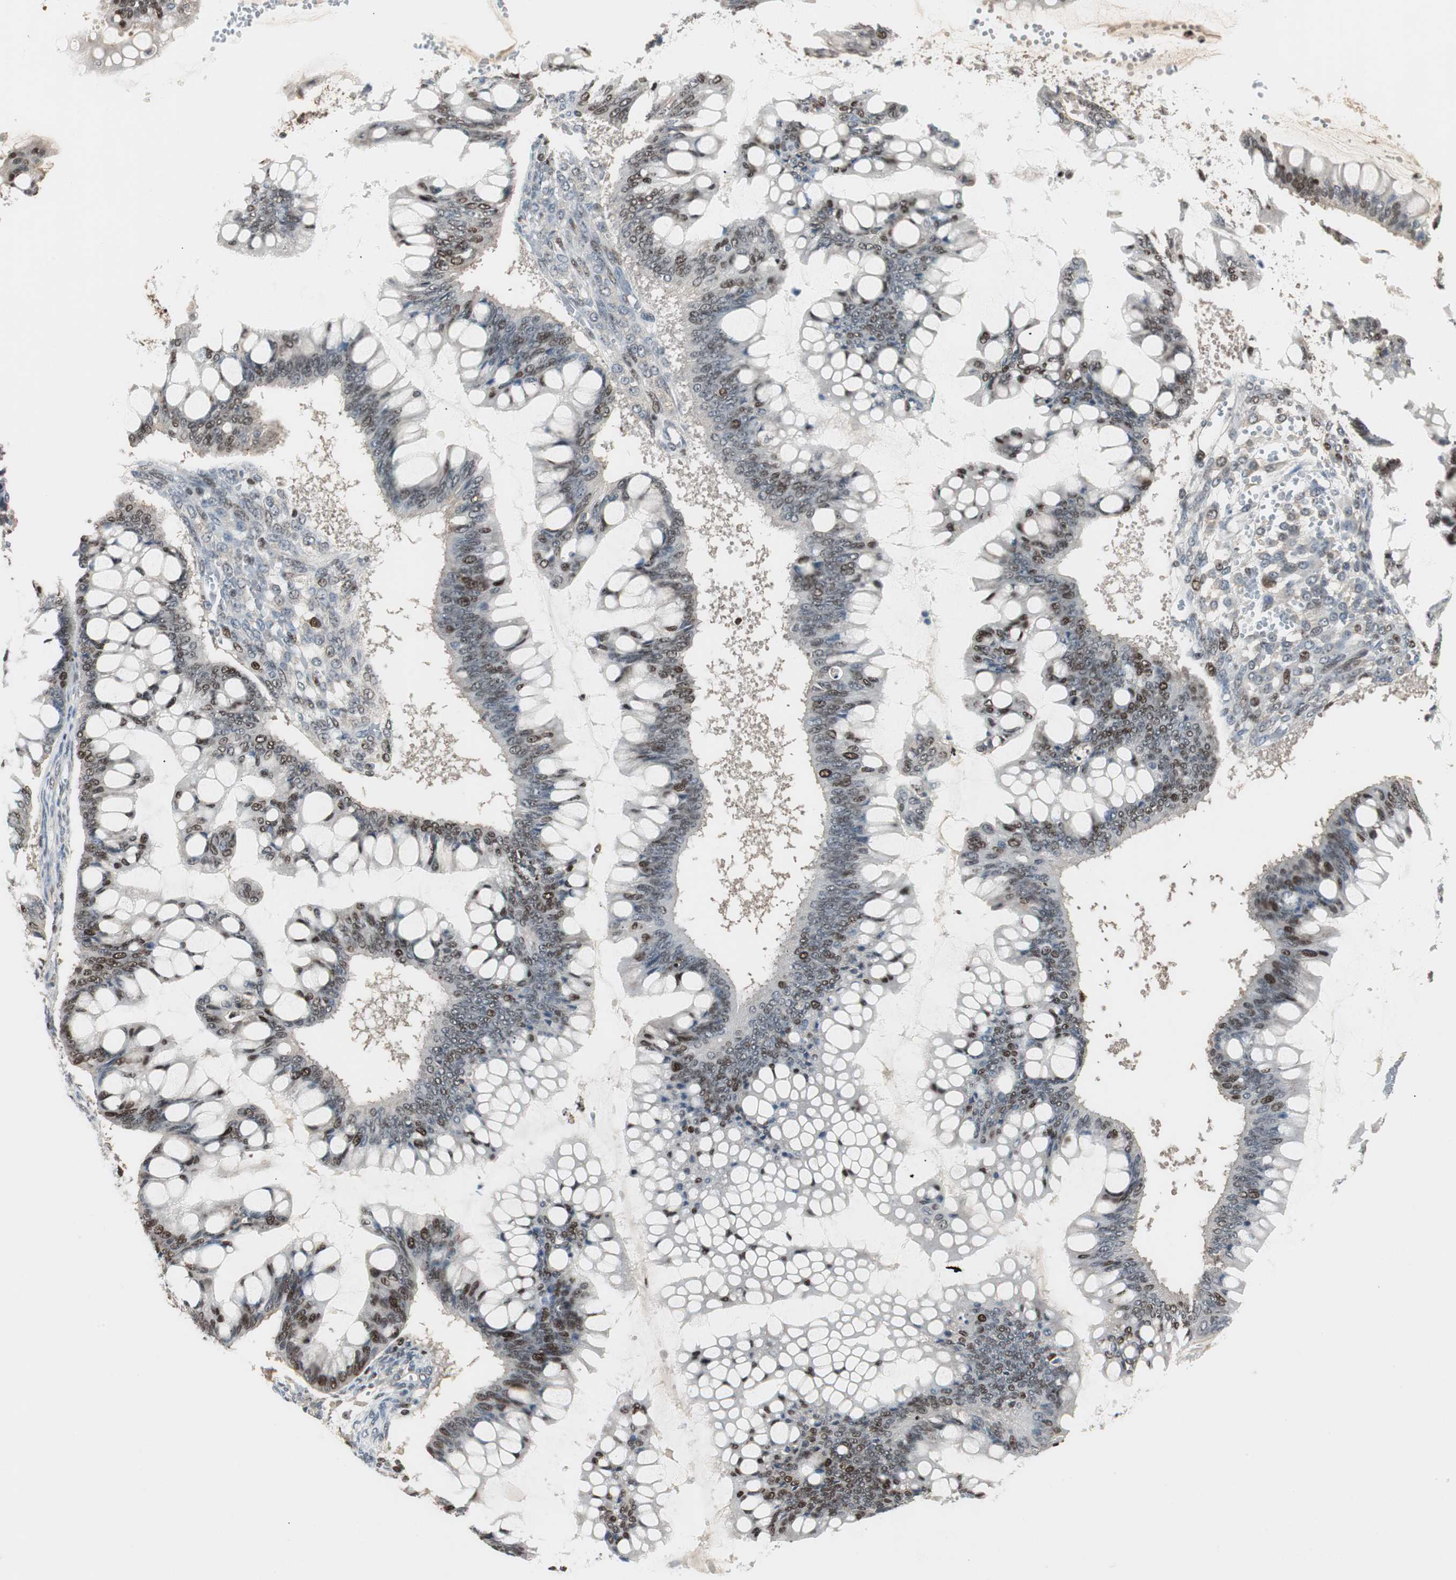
{"staining": {"intensity": "moderate", "quantity": "25%-75%", "location": "nuclear"}, "tissue": "ovarian cancer", "cell_type": "Tumor cells", "image_type": "cancer", "snomed": [{"axis": "morphology", "description": "Cystadenocarcinoma, mucinous, NOS"}, {"axis": "topography", "description": "Ovary"}], "caption": "Tumor cells demonstrate medium levels of moderate nuclear positivity in approximately 25%-75% of cells in ovarian cancer.", "gene": "FEN1", "patient": {"sex": "female", "age": 73}}